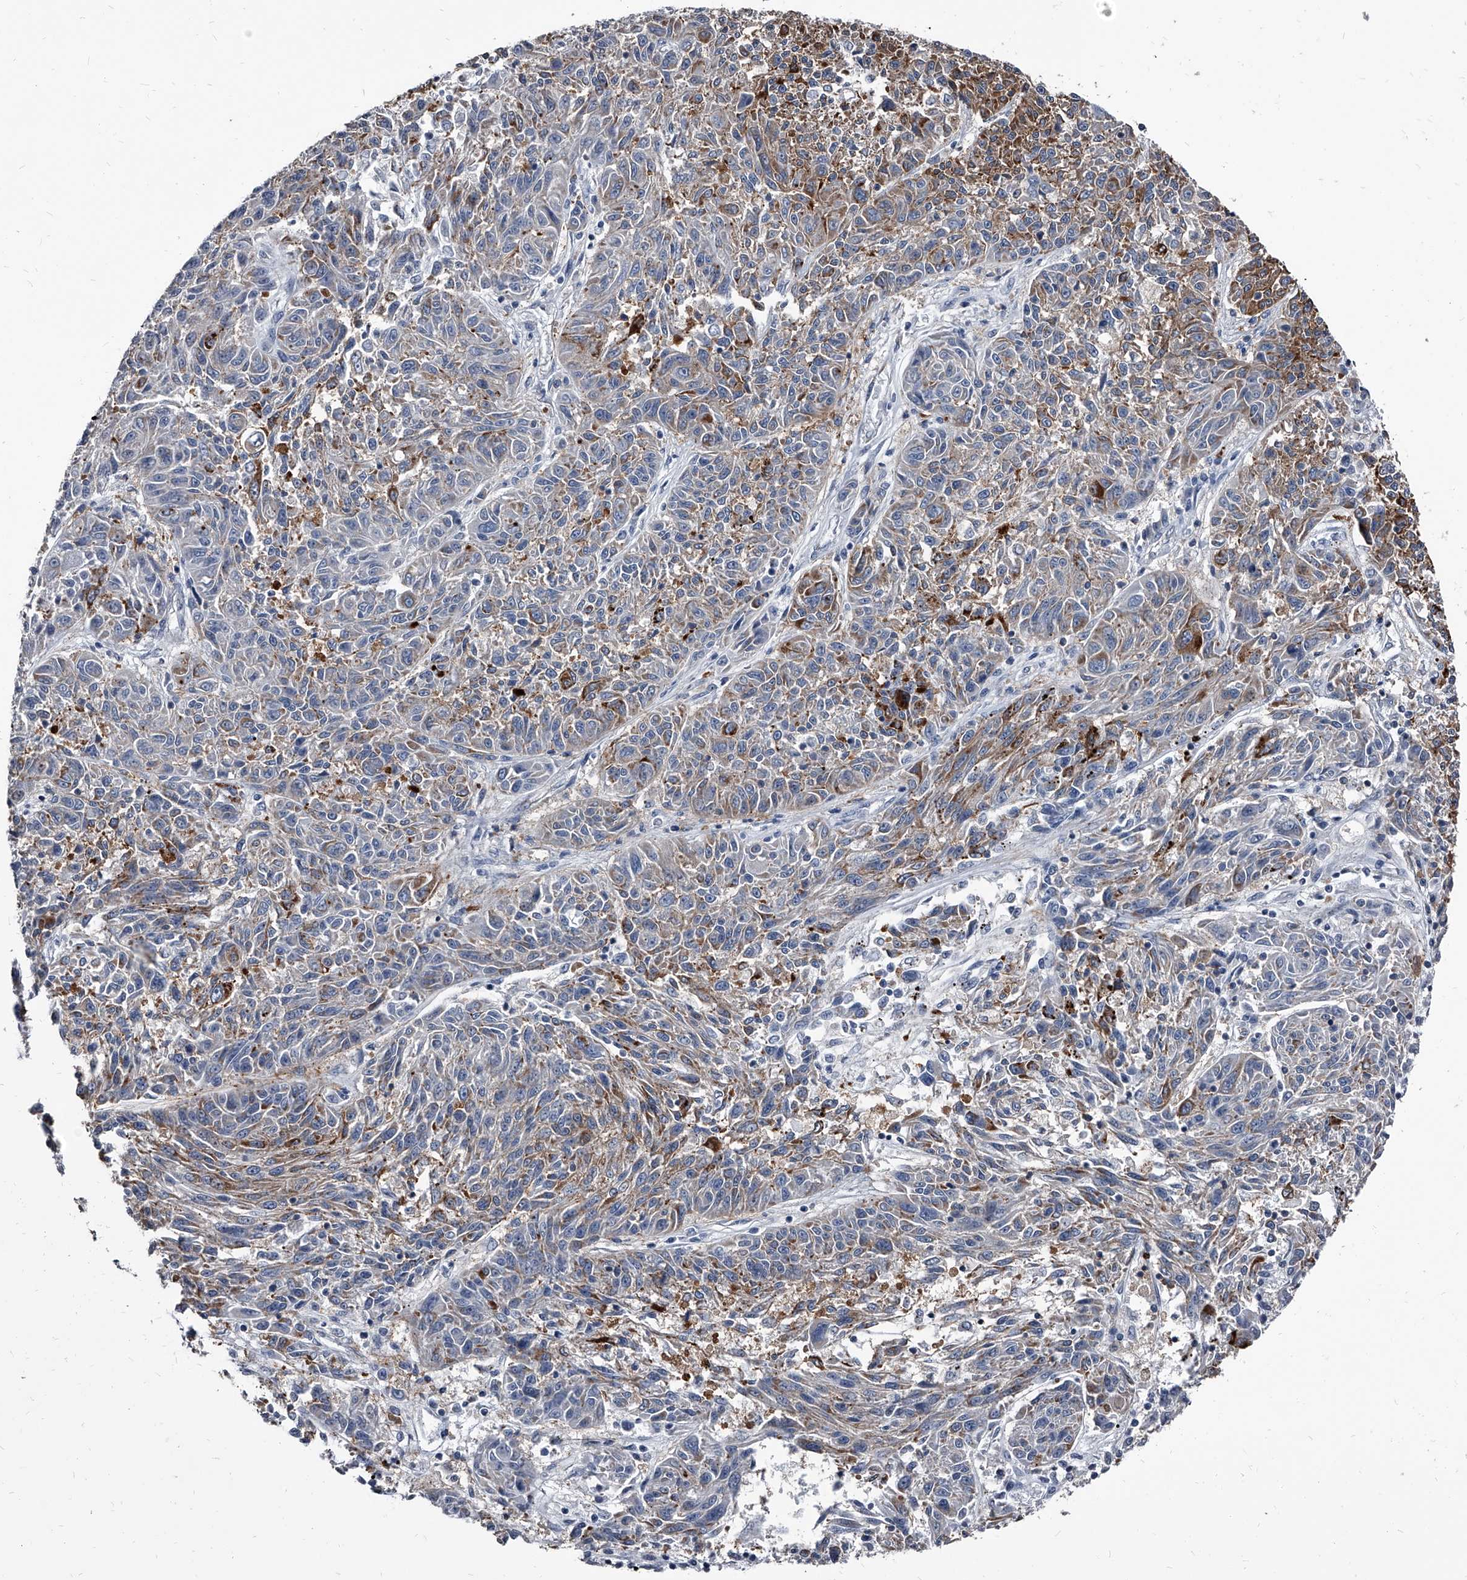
{"staining": {"intensity": "moderate", "quantity": "<25%", "location": "cytoplasmic/membranous"}, "tissue": "melanoma", "cell_type": "Tumor cells", "image_type": "cancer", "snomed": [{"axis": "morphology", "description": "Malignant melanoma, NOS"}, {"axis": "topography", "description": "Skin"}], "caption": "DAB immunohistochemical staining of melanoma demonstrates moderate cytoplasmic/membranous protein positivity in about <25% of tumor cells. Immunohistochemistry (ihc) stains the protein of interest in brown and the nuclei are stained blue.", "gene": "PGLYRP3", "patient": {"sex": "male", "age": 53}}